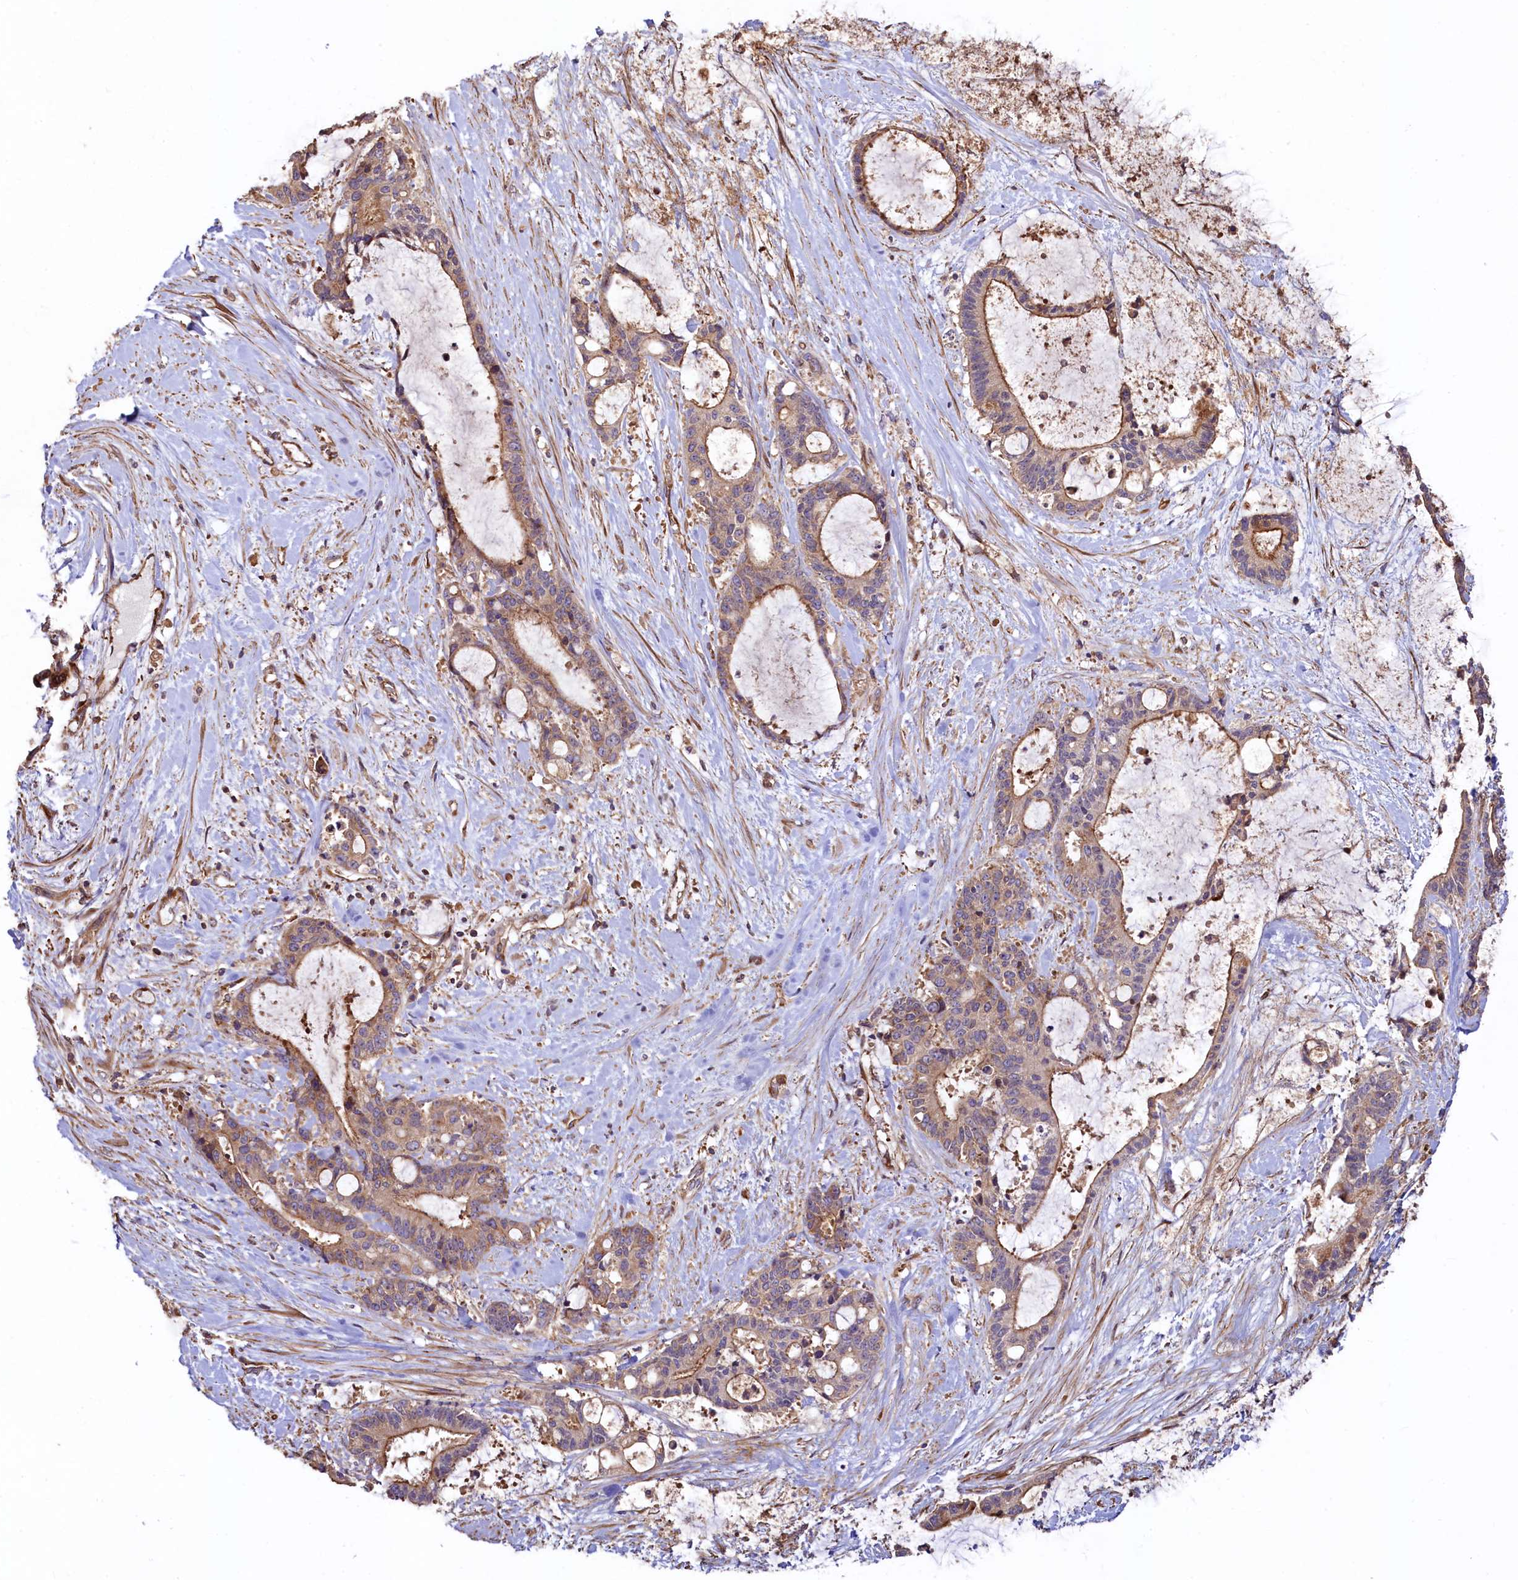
{"staining": {"intensity": "moderate", "quantity": ">75%", "location": "cytoplasmic/membranous"}, "tissue": "liver cancer", "cell_type": "Tumor cells", "image_type": "cancer", "snomed": [{"axis": "morphology", "description": "Normal tissue, NOS"}, {"axis": "morphology", "description": "Cholangiocarcinoma"}, {"axis": "topography", "description": "Liver"}, {"axis": "topography", "description": "Peripheral nerve tissue"}], "caption": "Protein staining of liver cholangiocarcinoma tissue reveals moderate cytoplasmic/membranous staining in approximately >75% of tumor cells.", "gene": "KLHDC4", "patient": {"sex": "female", "age": 73}}